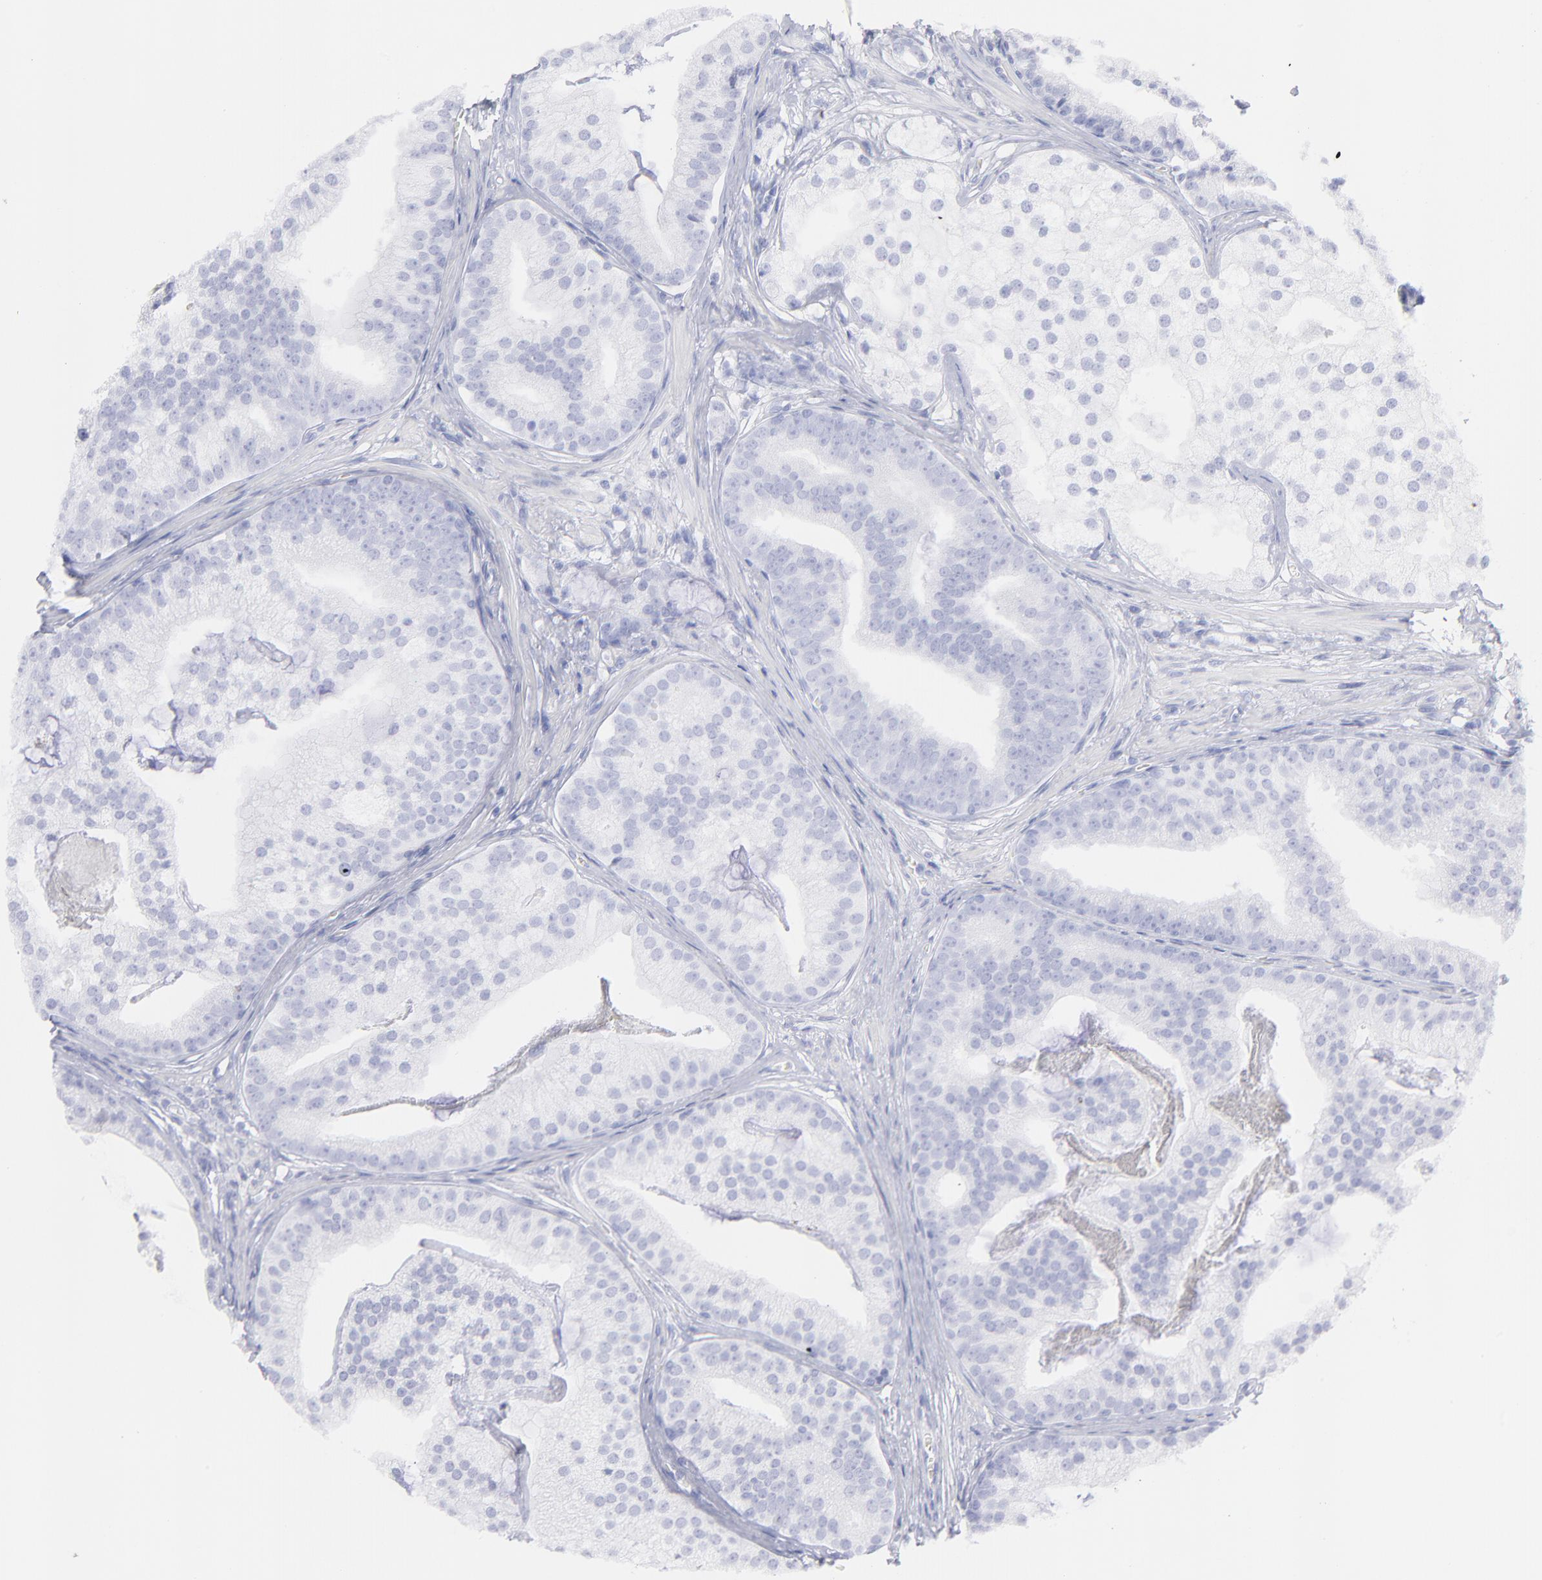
{"staining": {"intensity": "negative", "quantity": "none", "location": "none"}, "tissue": "prostate cancer", "cell_type": "Tumor cells", "image_type": "cancer", "snomed": [{"axis": "morphology", "description": "Adenocarcinoma, Low grade"}, {"axis": "topography", "description": "Prostate"}], "caption": "DAB (3,3'-diaminobenzidine) immunohistochemical staining of human prostate cancer (adenocarcinoma (low-grade)) shows no significant expression in tumor cells.", "gene": "F13B", "patient": {"sex": "male", "age": 58}}